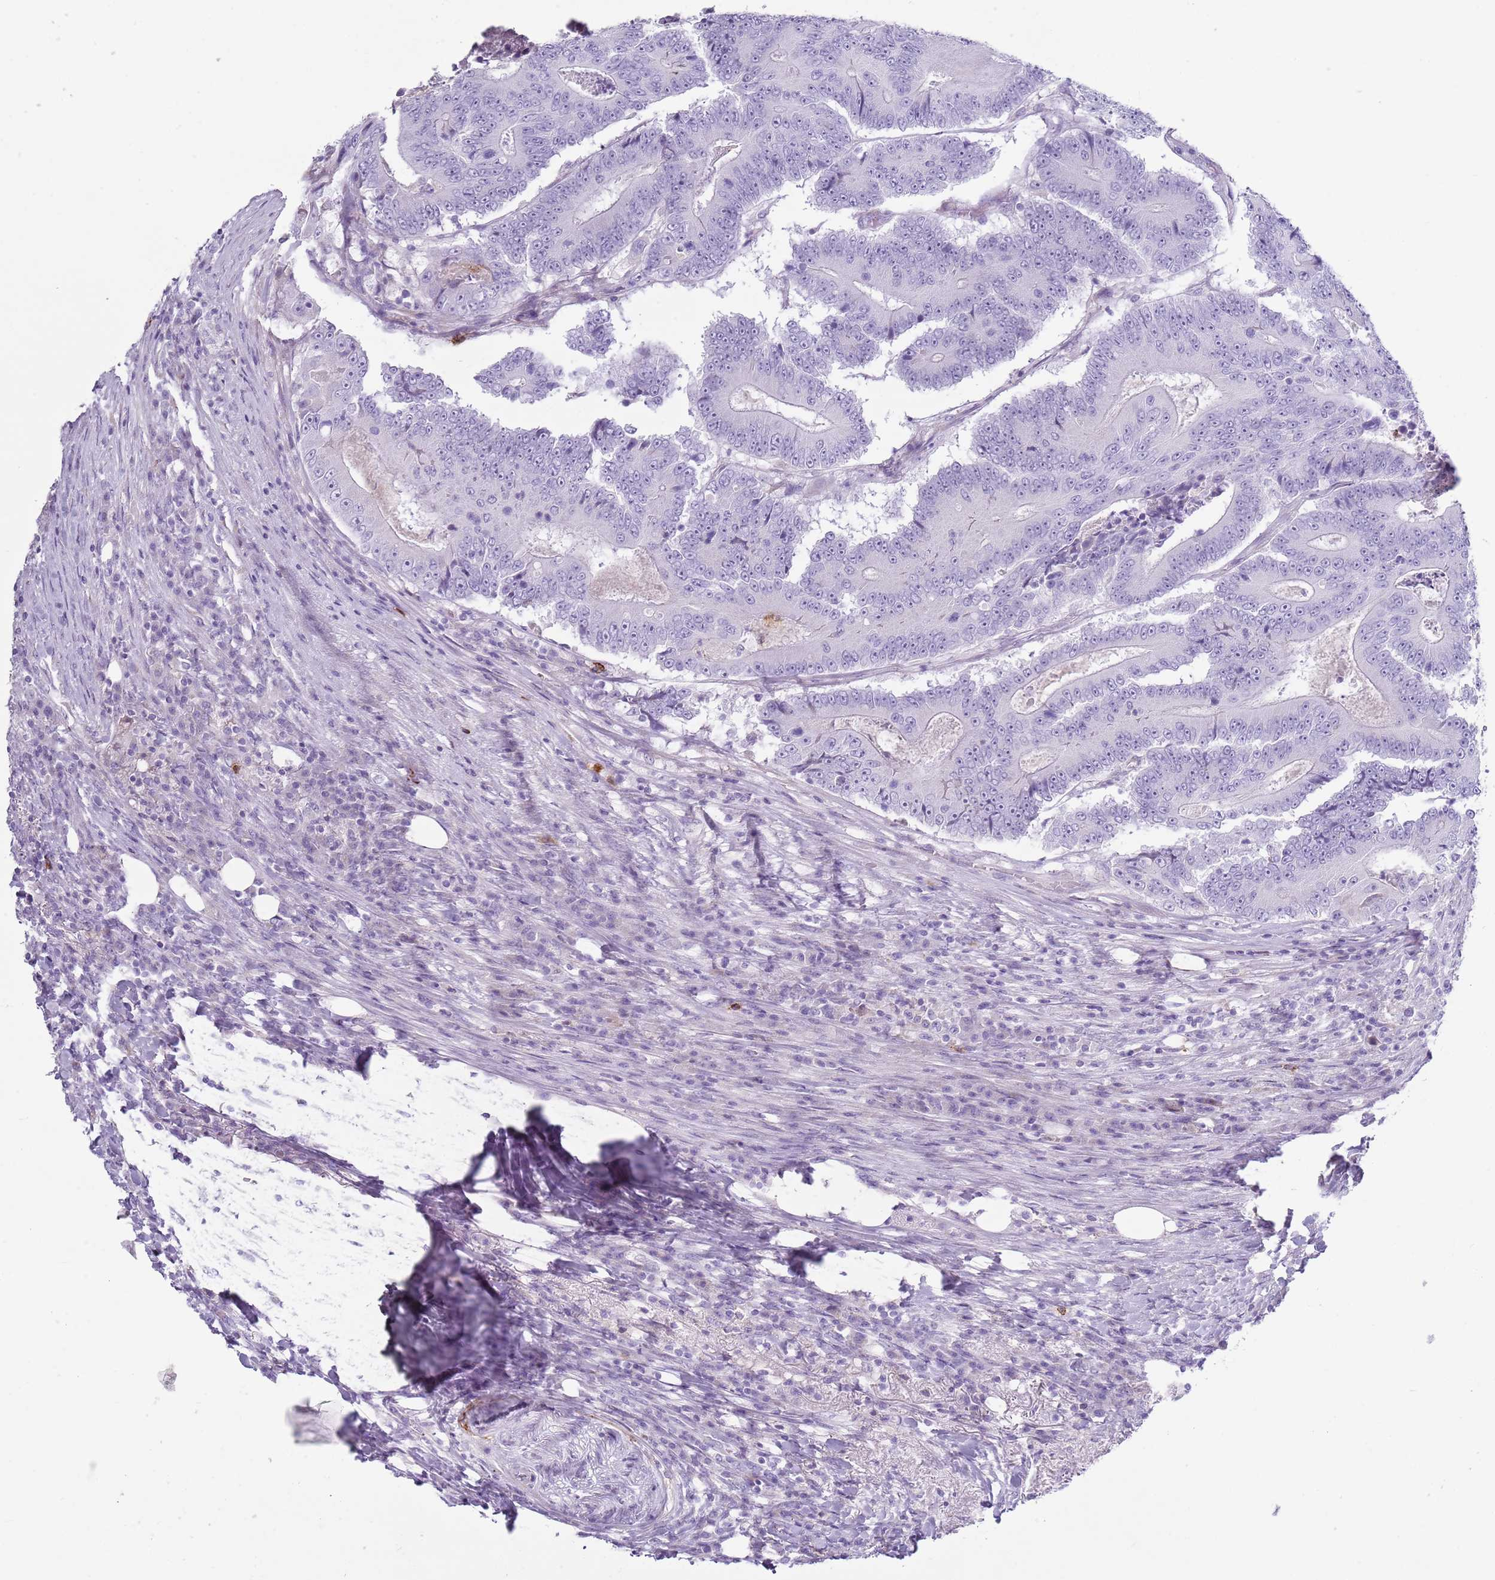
{"staining": {"intensity": "negative", "quantity": "none", "location": "none"}, "tissue": "colorectal cancer", "cell_type": "Tumor cells", "image_type": "cancer", "snomed": [{"axis": "morphology", "description": "Adenocarcinoma, NOS"}, {"axis": "topography", "description": "Colon"}], "caption": "Colorectal cancer stained for a protein using IHC exhibits no expression tumor cells.", "gene": "CD177", "patient": {"sex": "male", "age": 83}}